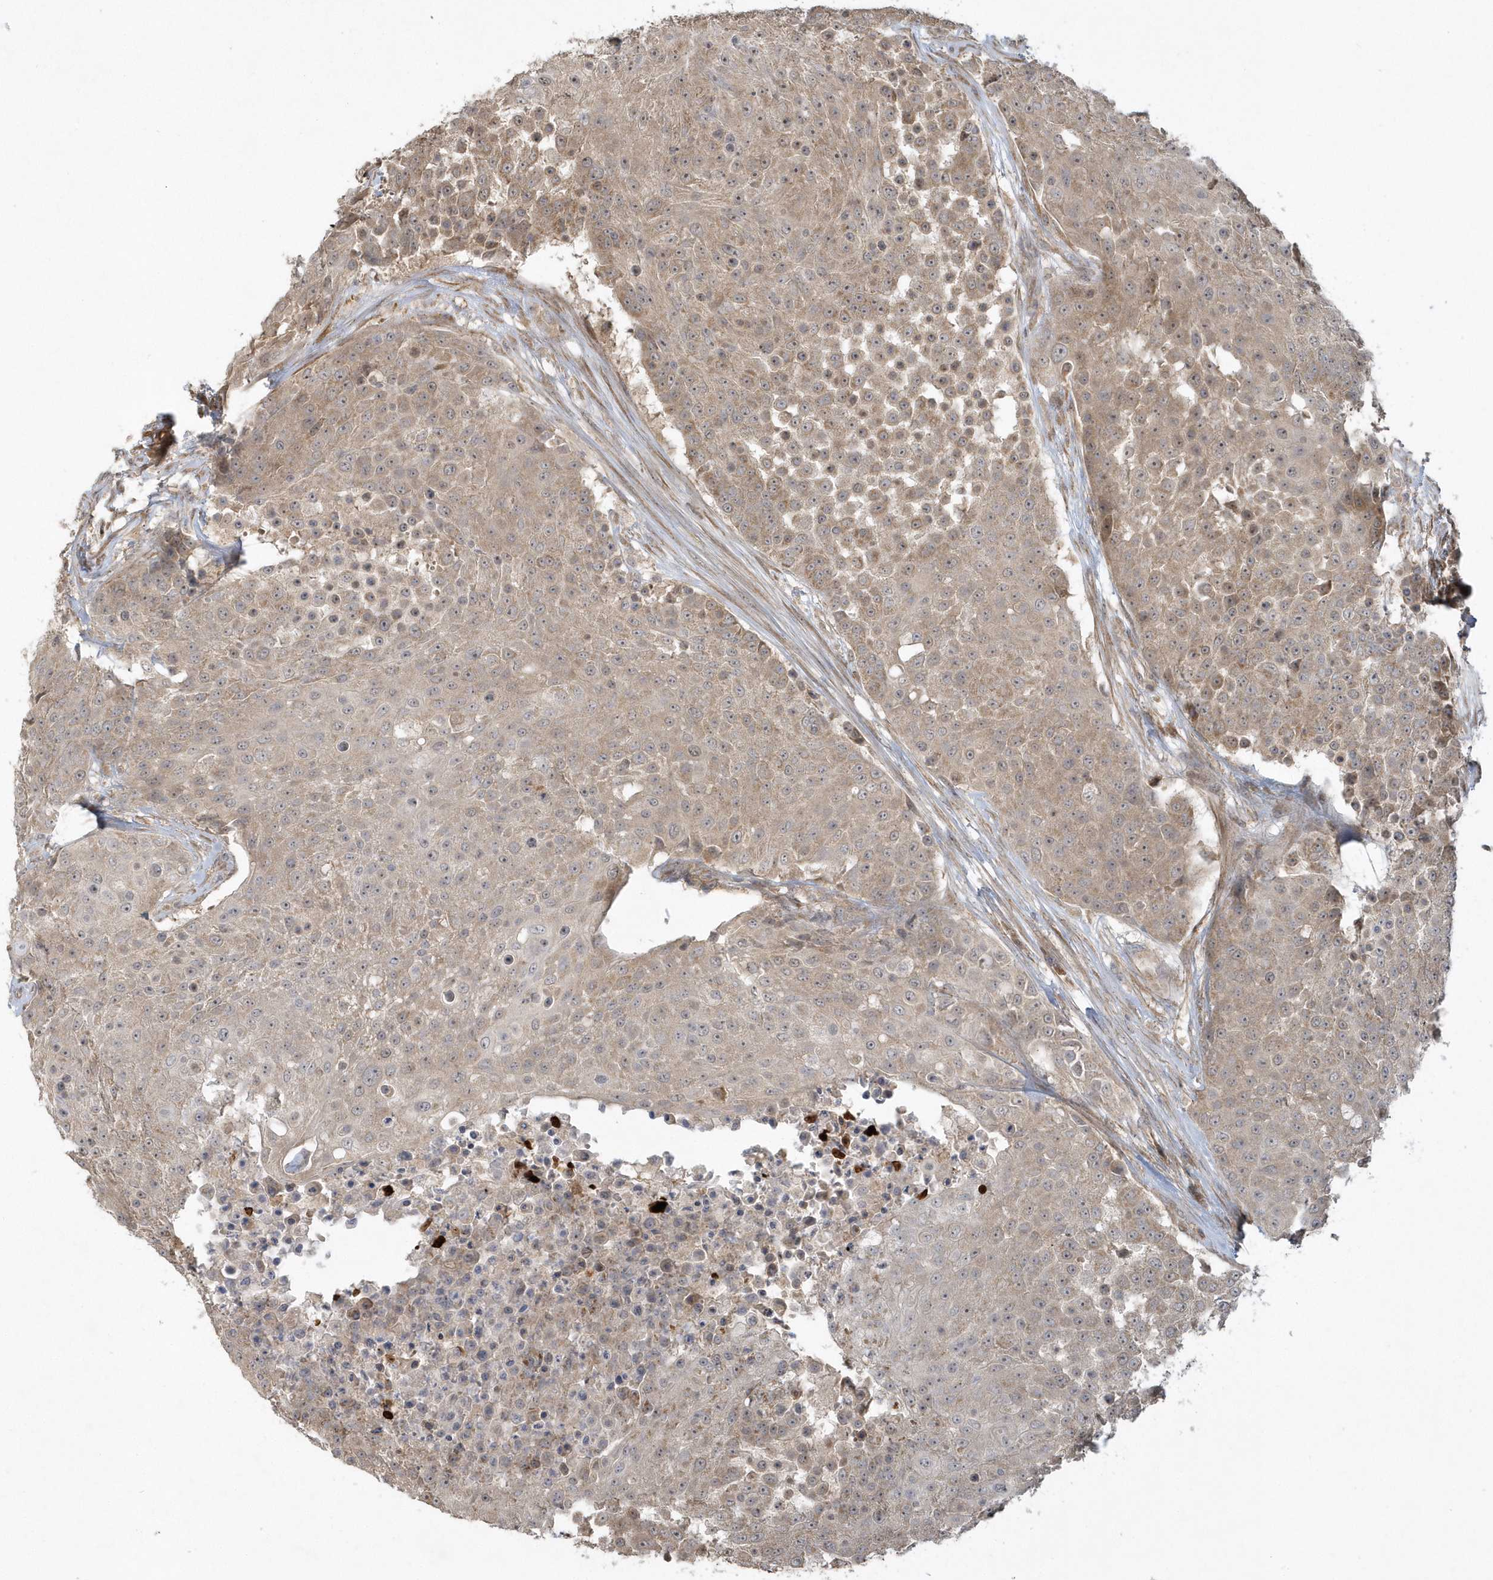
{"staining": {"intensity": "weak", "quantity": ">75%", "location": "cytoplasmic/membranous"}, "tissue": "urothelial cancer", "cell_type": "Tumor cells", "image_type": "cancer", "snomed": [{"axis": "morphology", "description": "Urothelial carcinoma, High grade"}, {"axis": "topography", "description": "Urinary bladder"}], "caption": "Urothelial carcinoma (high-grade) was stained to show a protein in brown. There is low levels of weak cytoplasmic/membranous staining in about >75% of tumor cells.", "gene": "THG1L", "patient": {"sex": "female", "age": 63}}